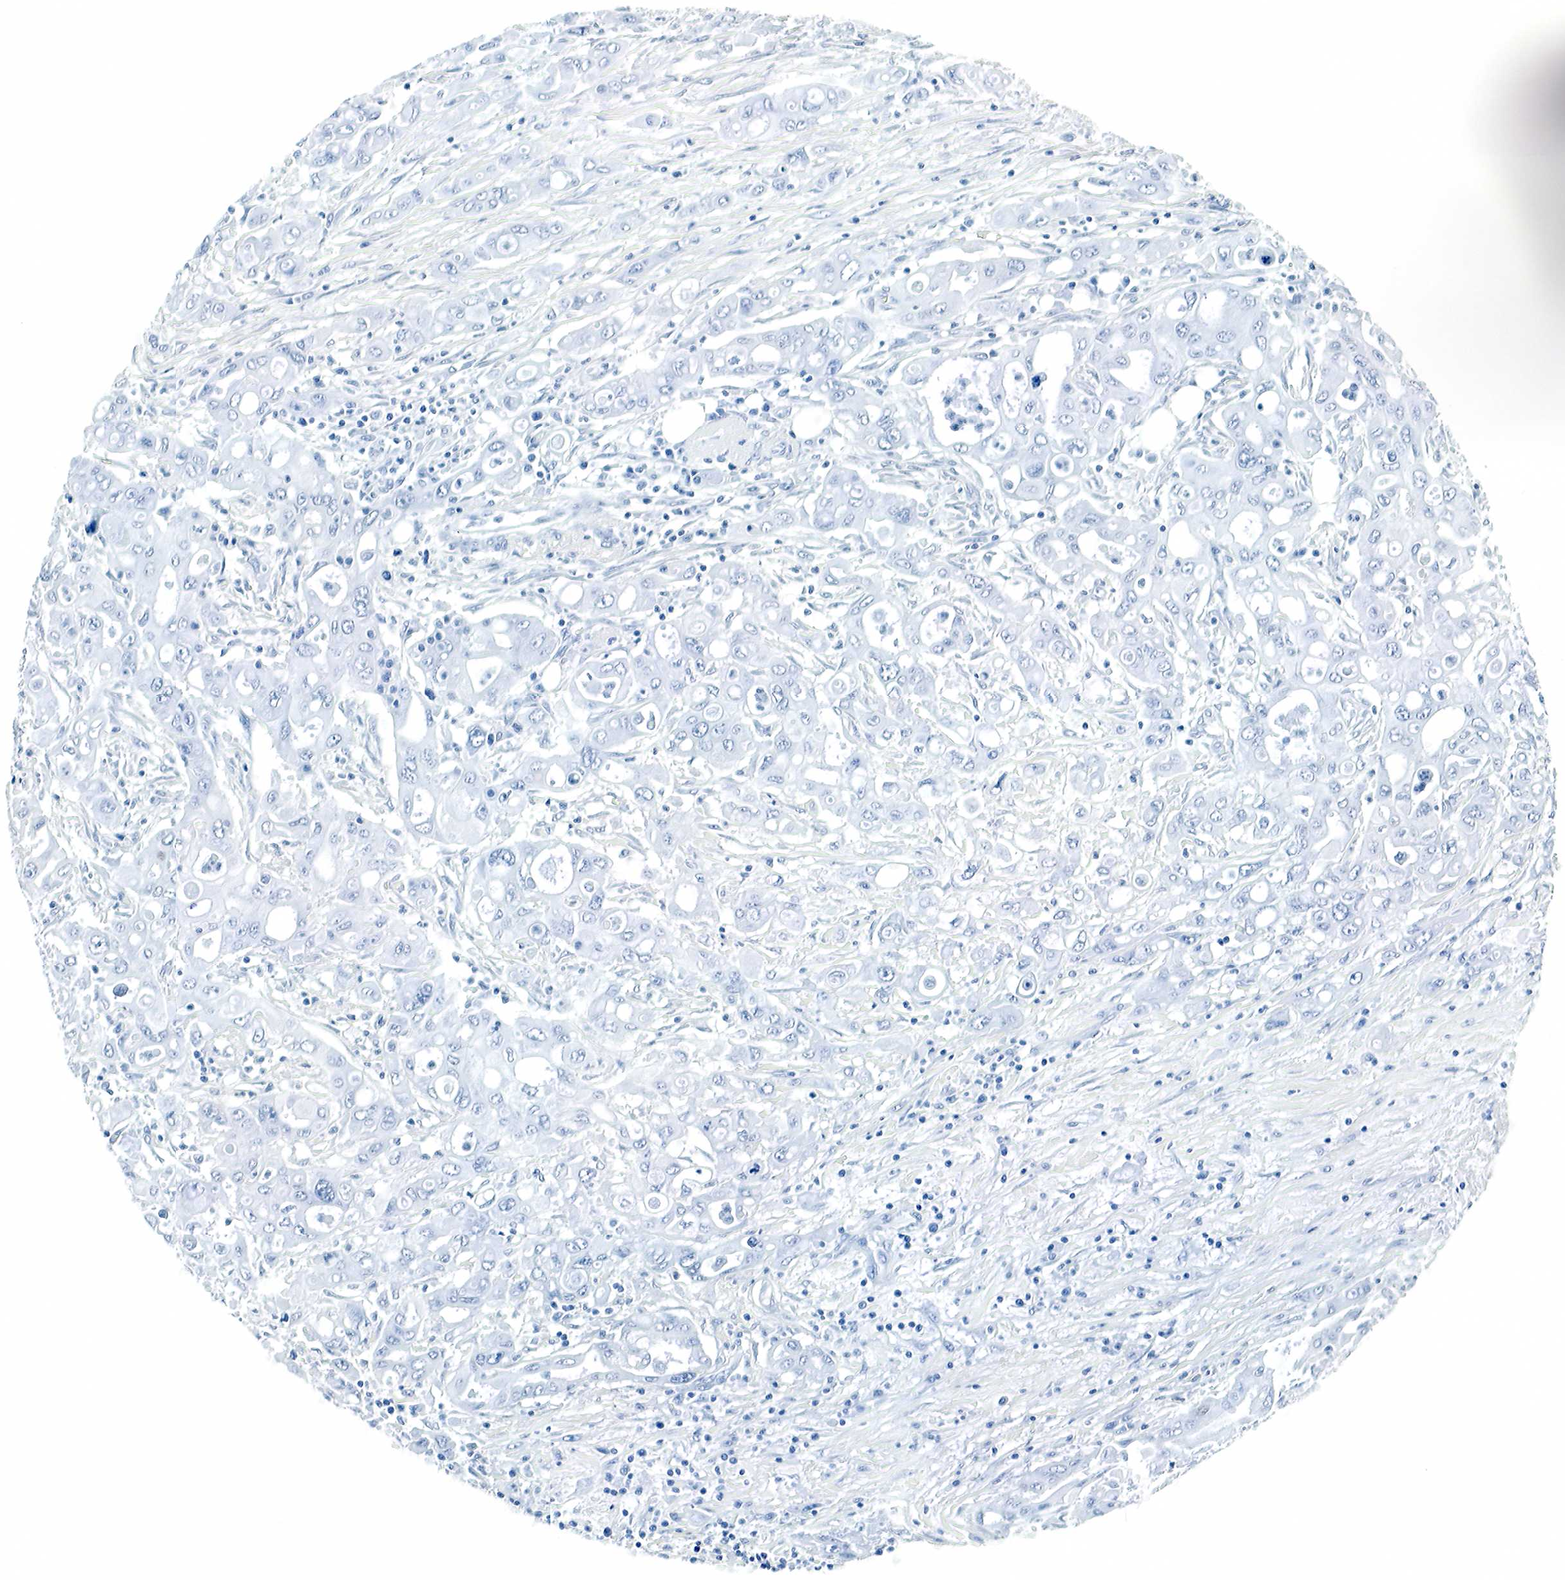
{"staining": {"intensity": "negative", "quantity": "none", "location": "none"}, "tissue": "pancreatic cancer", "cell_type": "Tumor cells", "image_type": "cancer", "snomed": [{"axis": "morphology", "description": "Adenocarcinoma, NOS"}, {"axis": "topography", "description": "Pancreas"}], "caption": "An IHC image of pancreatic cancer (adenocarcinoma) is shown. There is no staining in tumor cells of pancreatic cancer (adenocarcinoma).", "gene": "GAST", "patient": {"sex": "male", "age": 77}}